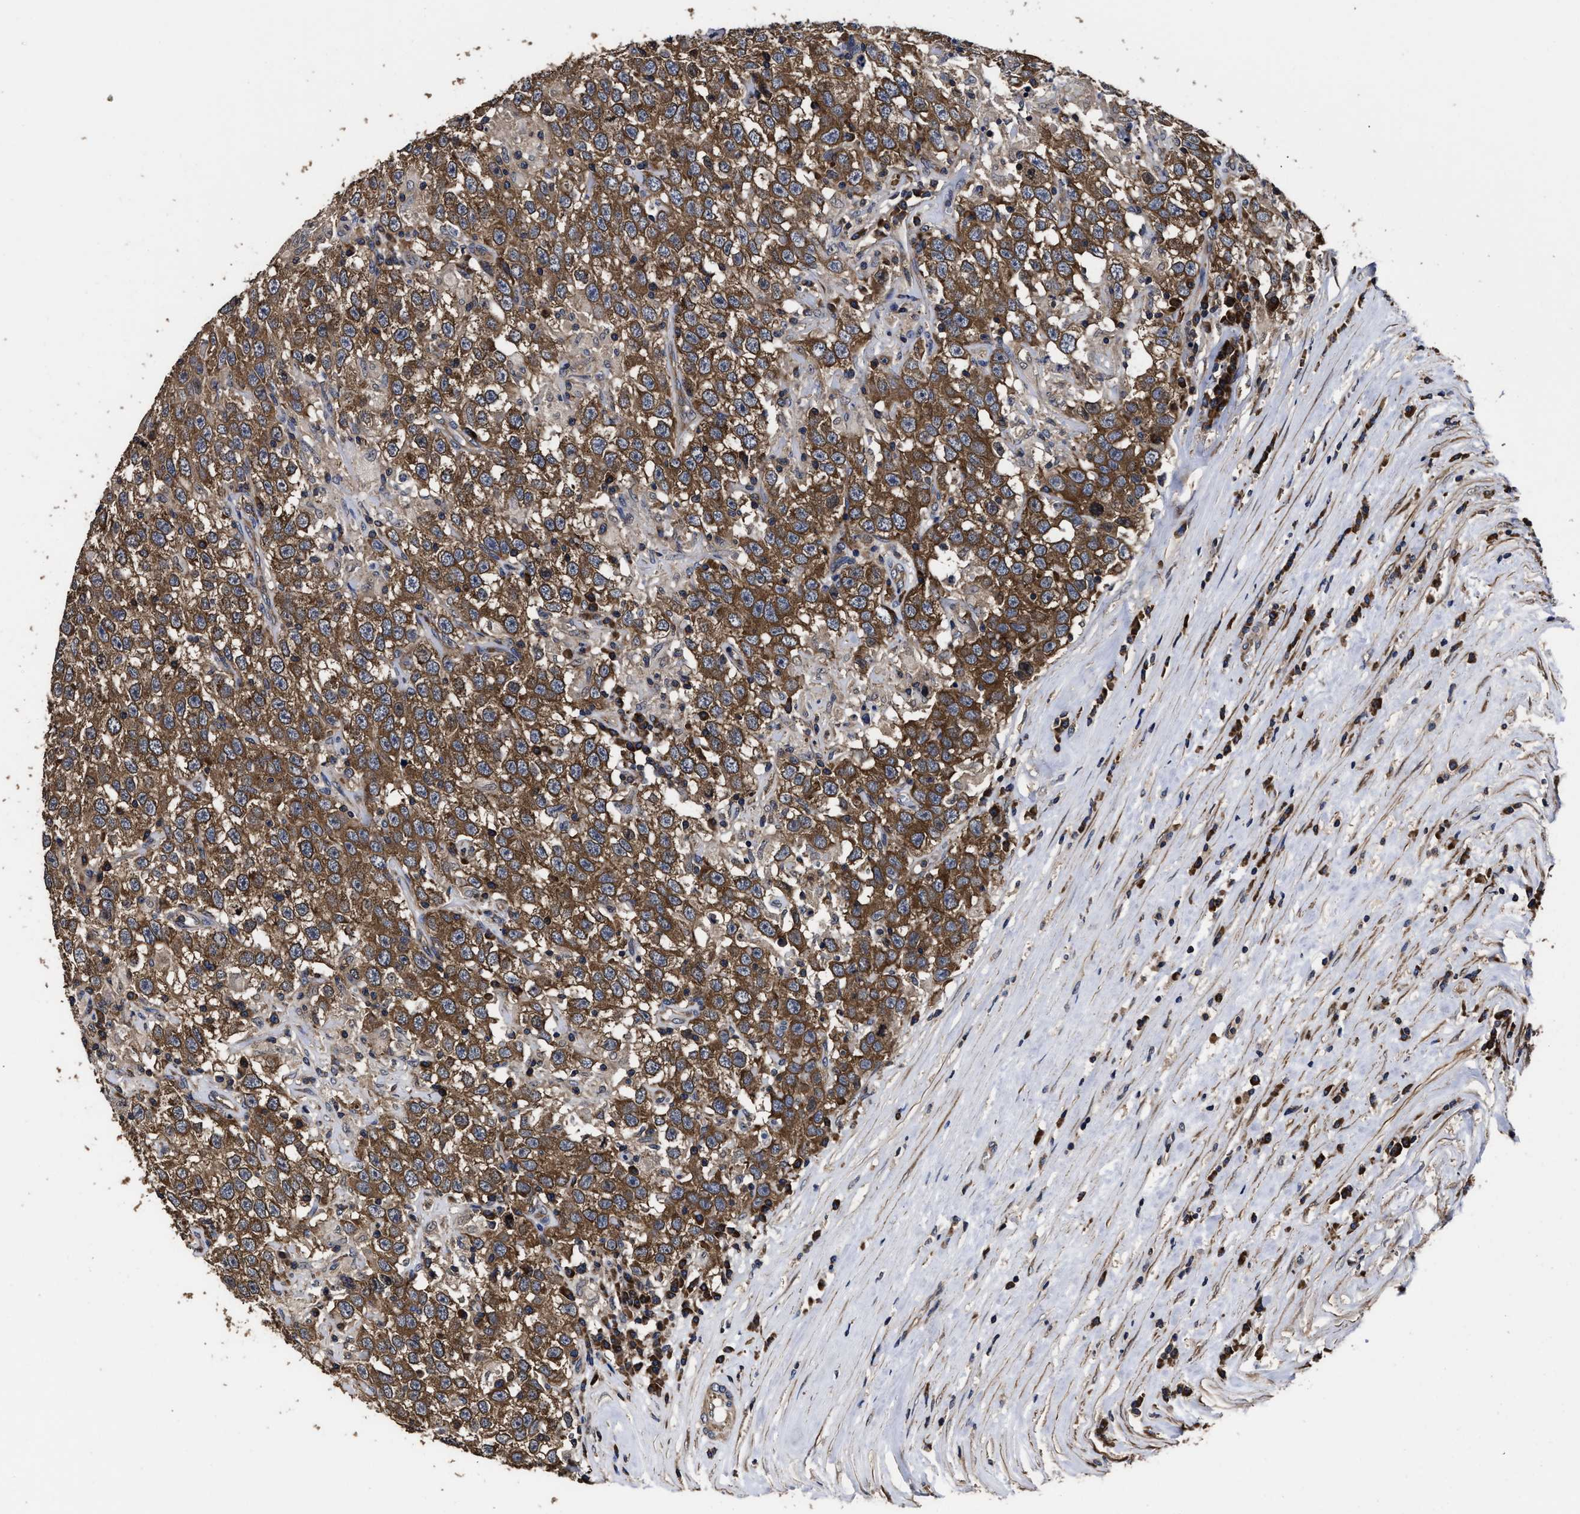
{"staining": {"intensity": "moderate", "quantity": ">75%", "location": "cytoplasmic/membranous"}, "tissue": "testis cancer", "cell_type": "Tumor cells", "image_type": "cancer", "snomed": [{"axis": "morphology", "description": "Seminoma, NOS"}, {"axis": "topography", "description": "Testis"}], "caption": "Seminoma (testis) stained with a protein marker displays moderate staining in tumor cells.", "gene": "AVEN", "patient": {"sex": "male", "age": 41}}